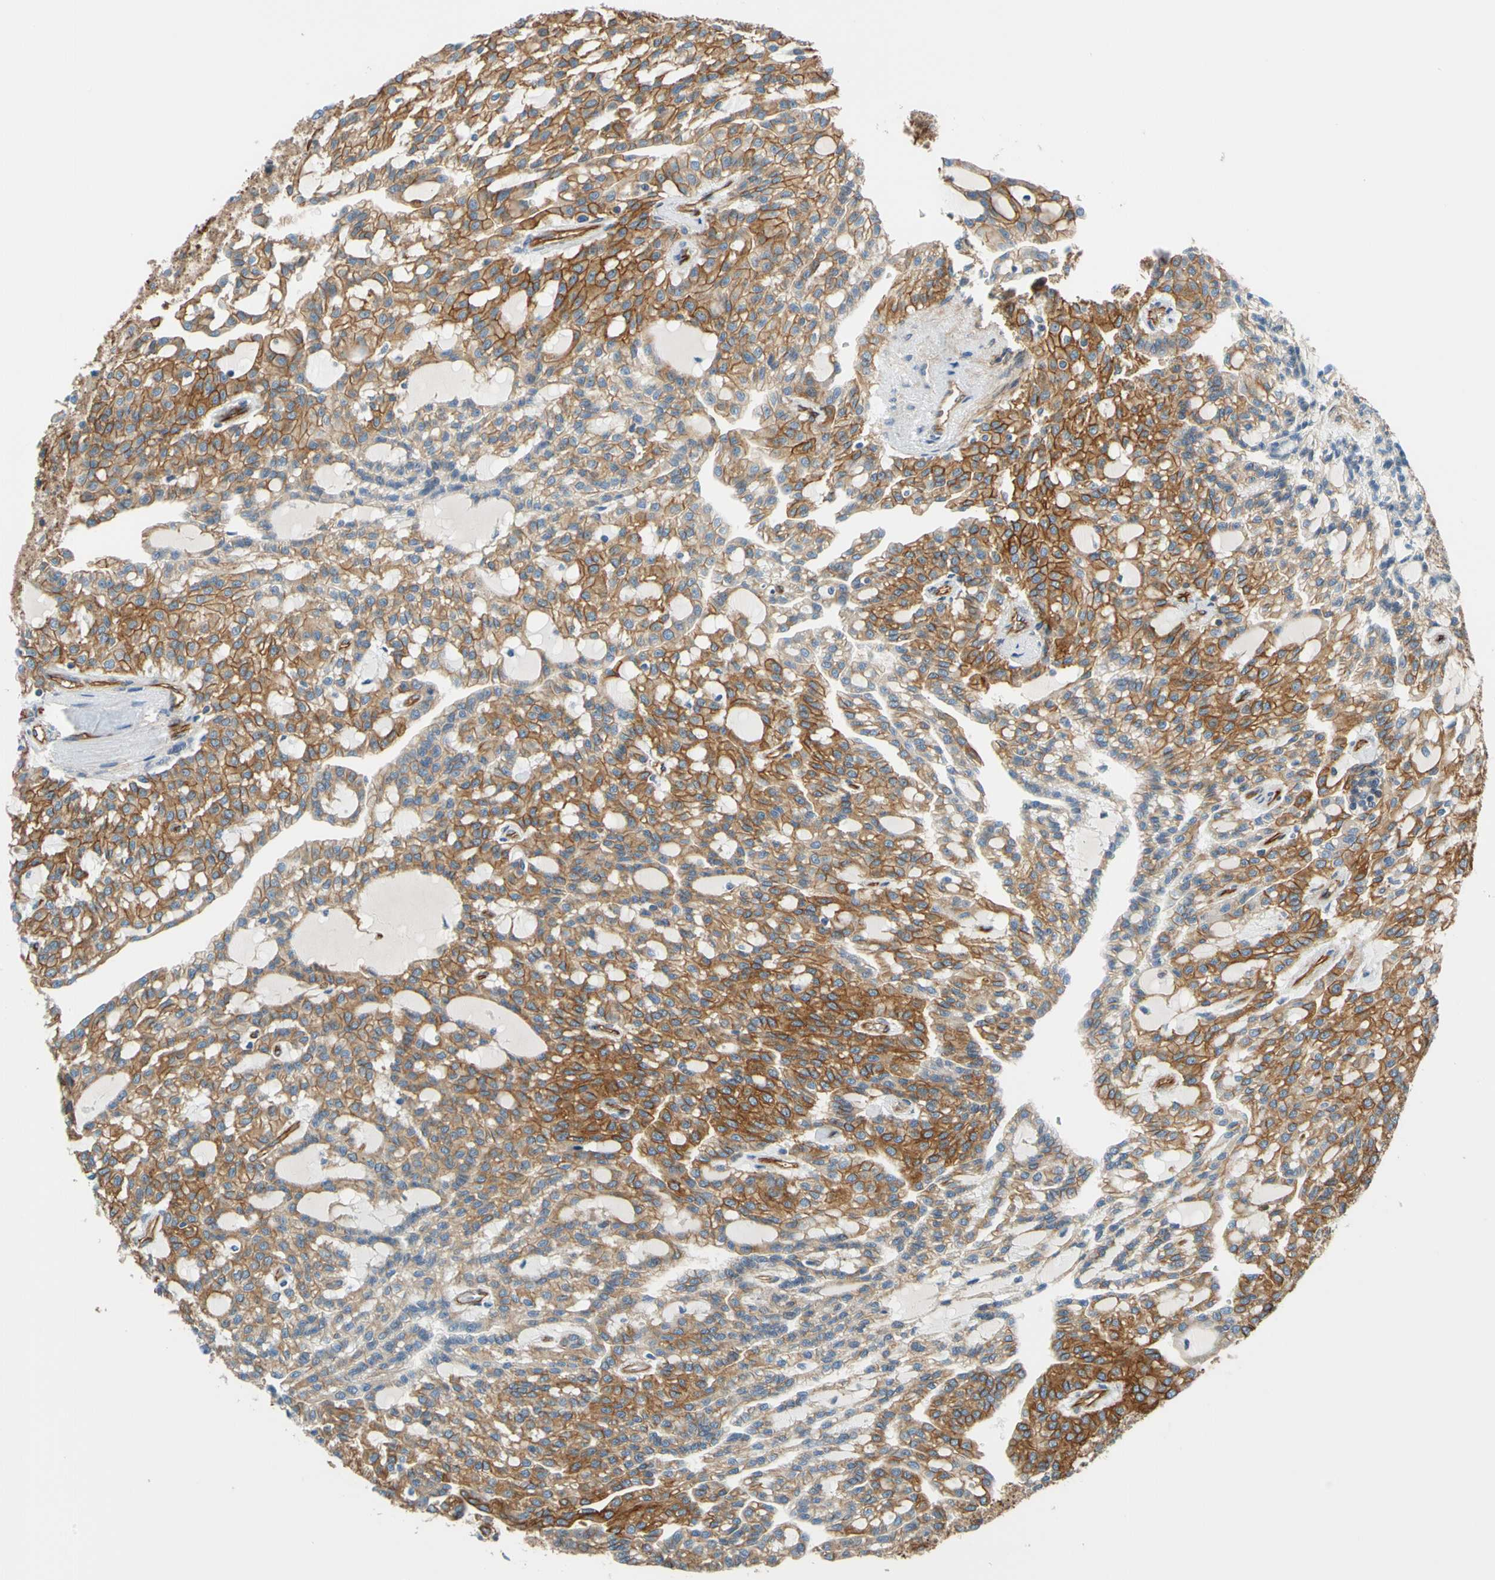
{"staining": {"intensity": "strong", "quantity": ">75%", "location": "cytoplasmic/membranous"}, "tissue": "renal cancer", "cell_type": "Tumor cells", "image_type": "cancer", "snomed": [{"axis": "morphology", "description": "Adenocarcinoma, NOS"}, {"axis": "topography", "description": "Kidney"}], "caption": "Protein expression analysis of renal cancer shows strong cytoplasmic/membranous expression in approximately >75% of tumor cells.", "gene": "SPTAN1", "patient": {"sex": "male", "age": 63}}